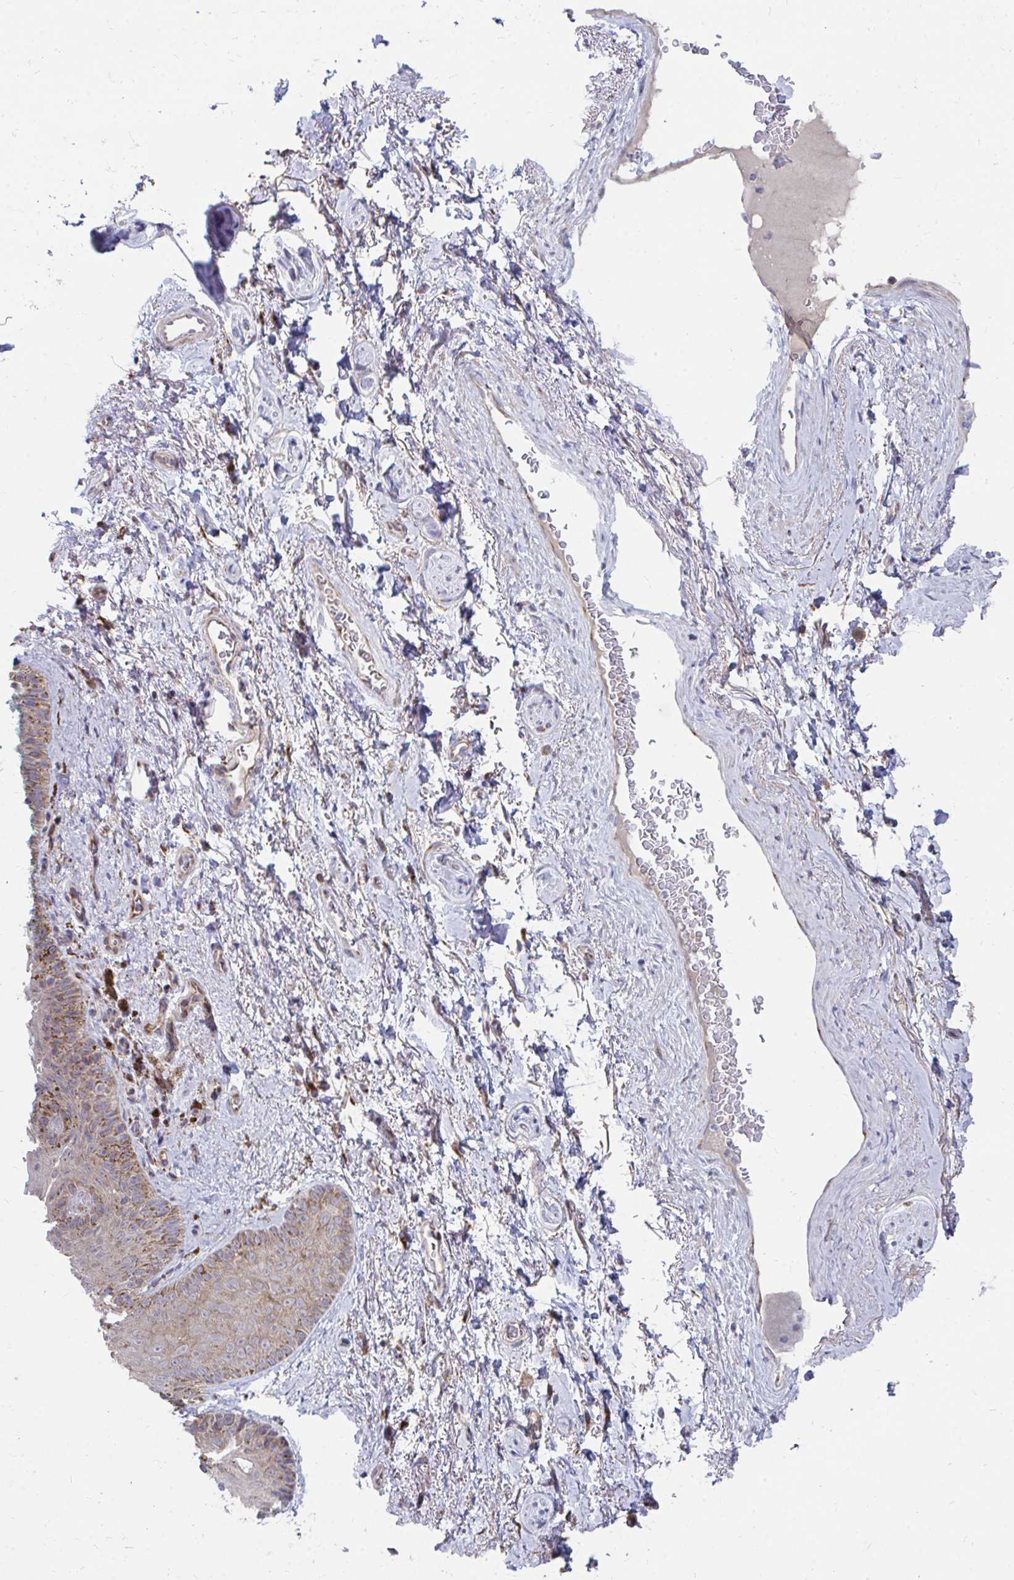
{"staining": {"intensity": "negative", "quantity": "none", "location": "none"}, "tissue": "adipose tissue", "cell_type": "Adipocytes", "image_type": "normal", "snomed": [{"axis": "morphology", "description": "Normal tissue, NOS"}, {"axis": "topography", "description": "Vulva"}, {"axis": "topography", "description": "Peripheral nerve tissue"}], "caption": "Micrograph shows no protein staining in adipocytes of benign adipose tissue.", "gene": "PEX3", "patient": {"sex": "female", "age": 66}}